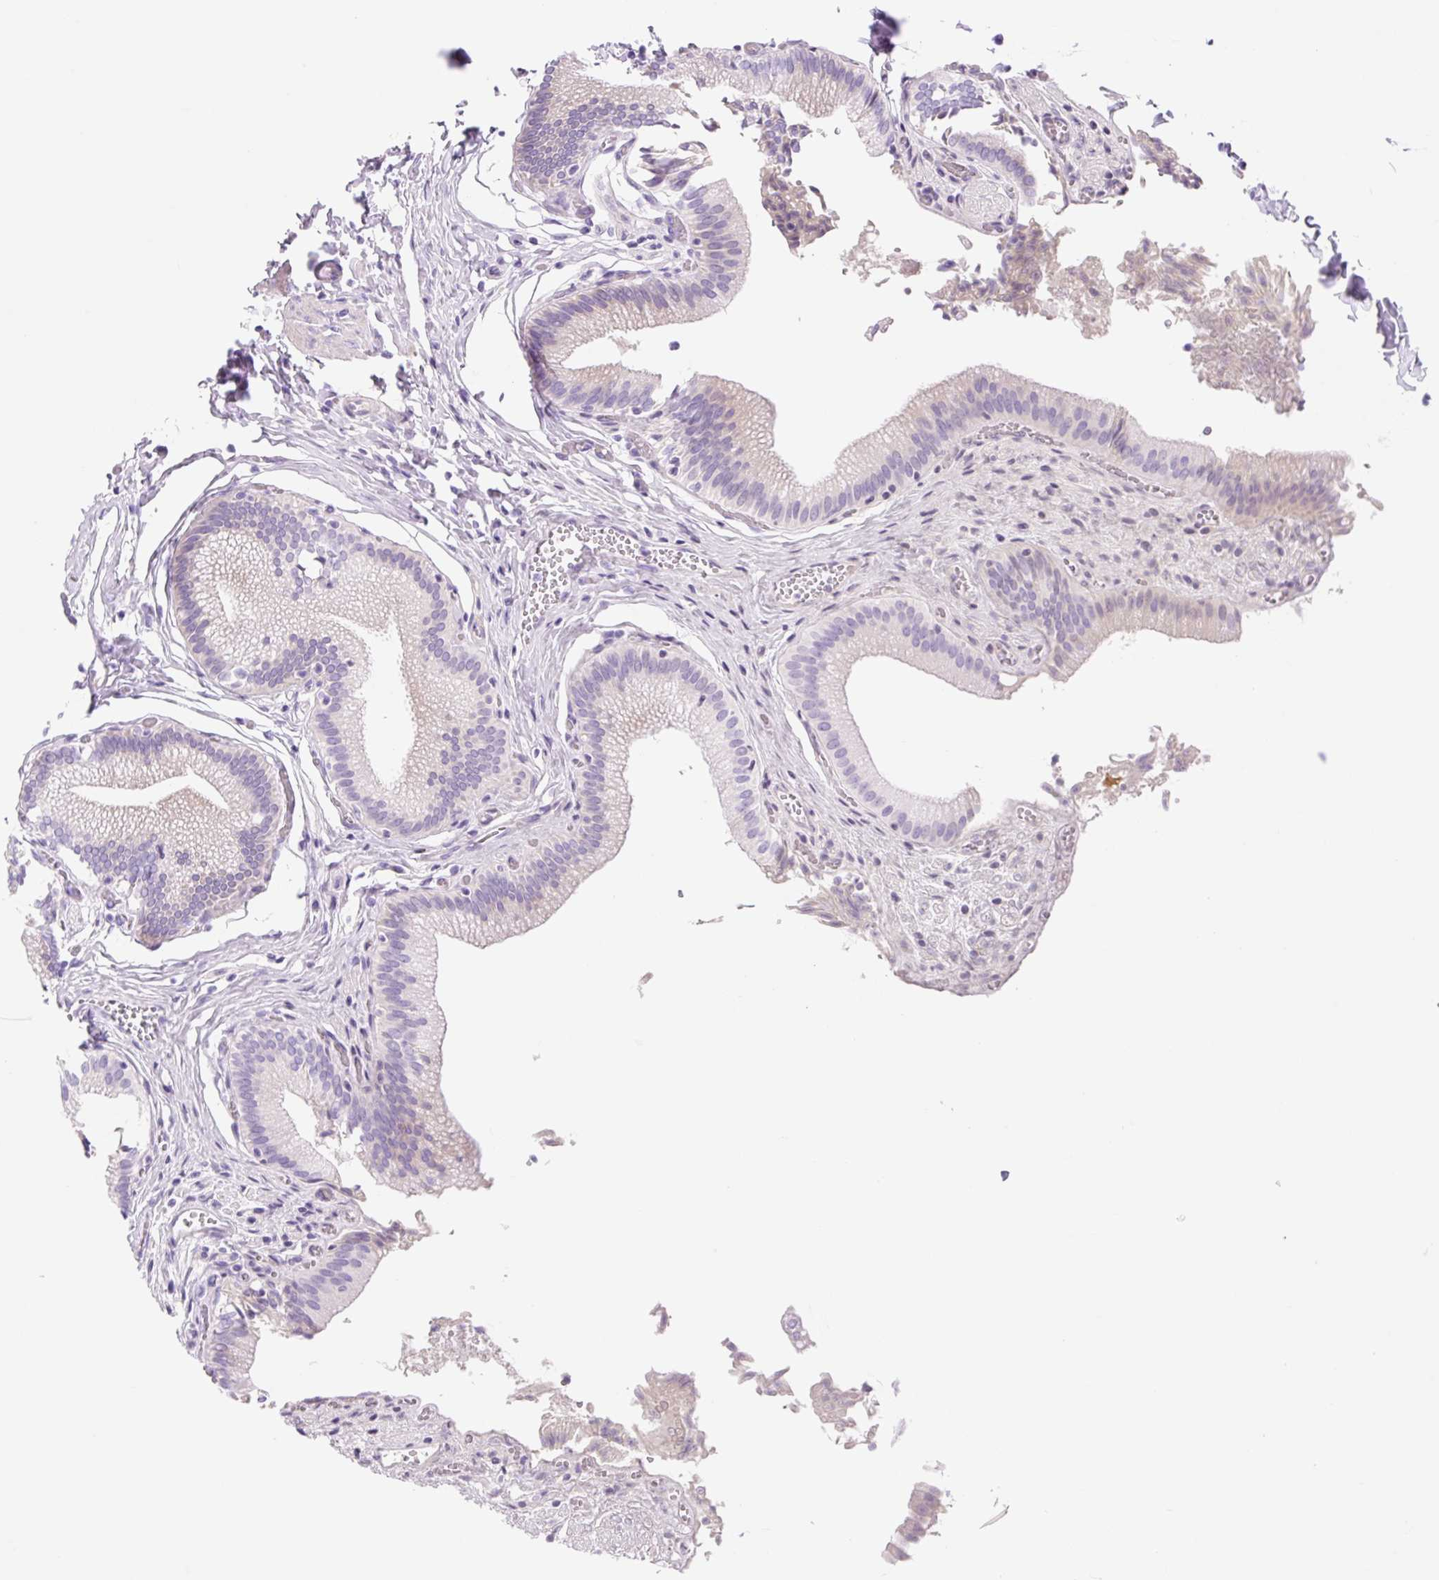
{"staining": {"intensity": "negative", "quantity": "none", "location": "none"}, "tissue": "gallbladder", "cell_type": "Glandular cells", "image_type": "normal", "snomed": [{"axis": "morphology", "description": "Normal tissue, NOS"}, {"axis": "topography", "description": "Gallbladder"}, {"axis": "topography", "description": "Peripheral nerve tissue"}], "caption": "Immunohistochemical staining of benign gallbladder displays no significant positivity in glandular cells. (Brightfield microscopy of DAB (3,3'-diaminobenzidine) immunohistochemistry (IHC) at high magnification).", "gene": "ZNF121", "patient": {"sex": "male", "age": 17}}